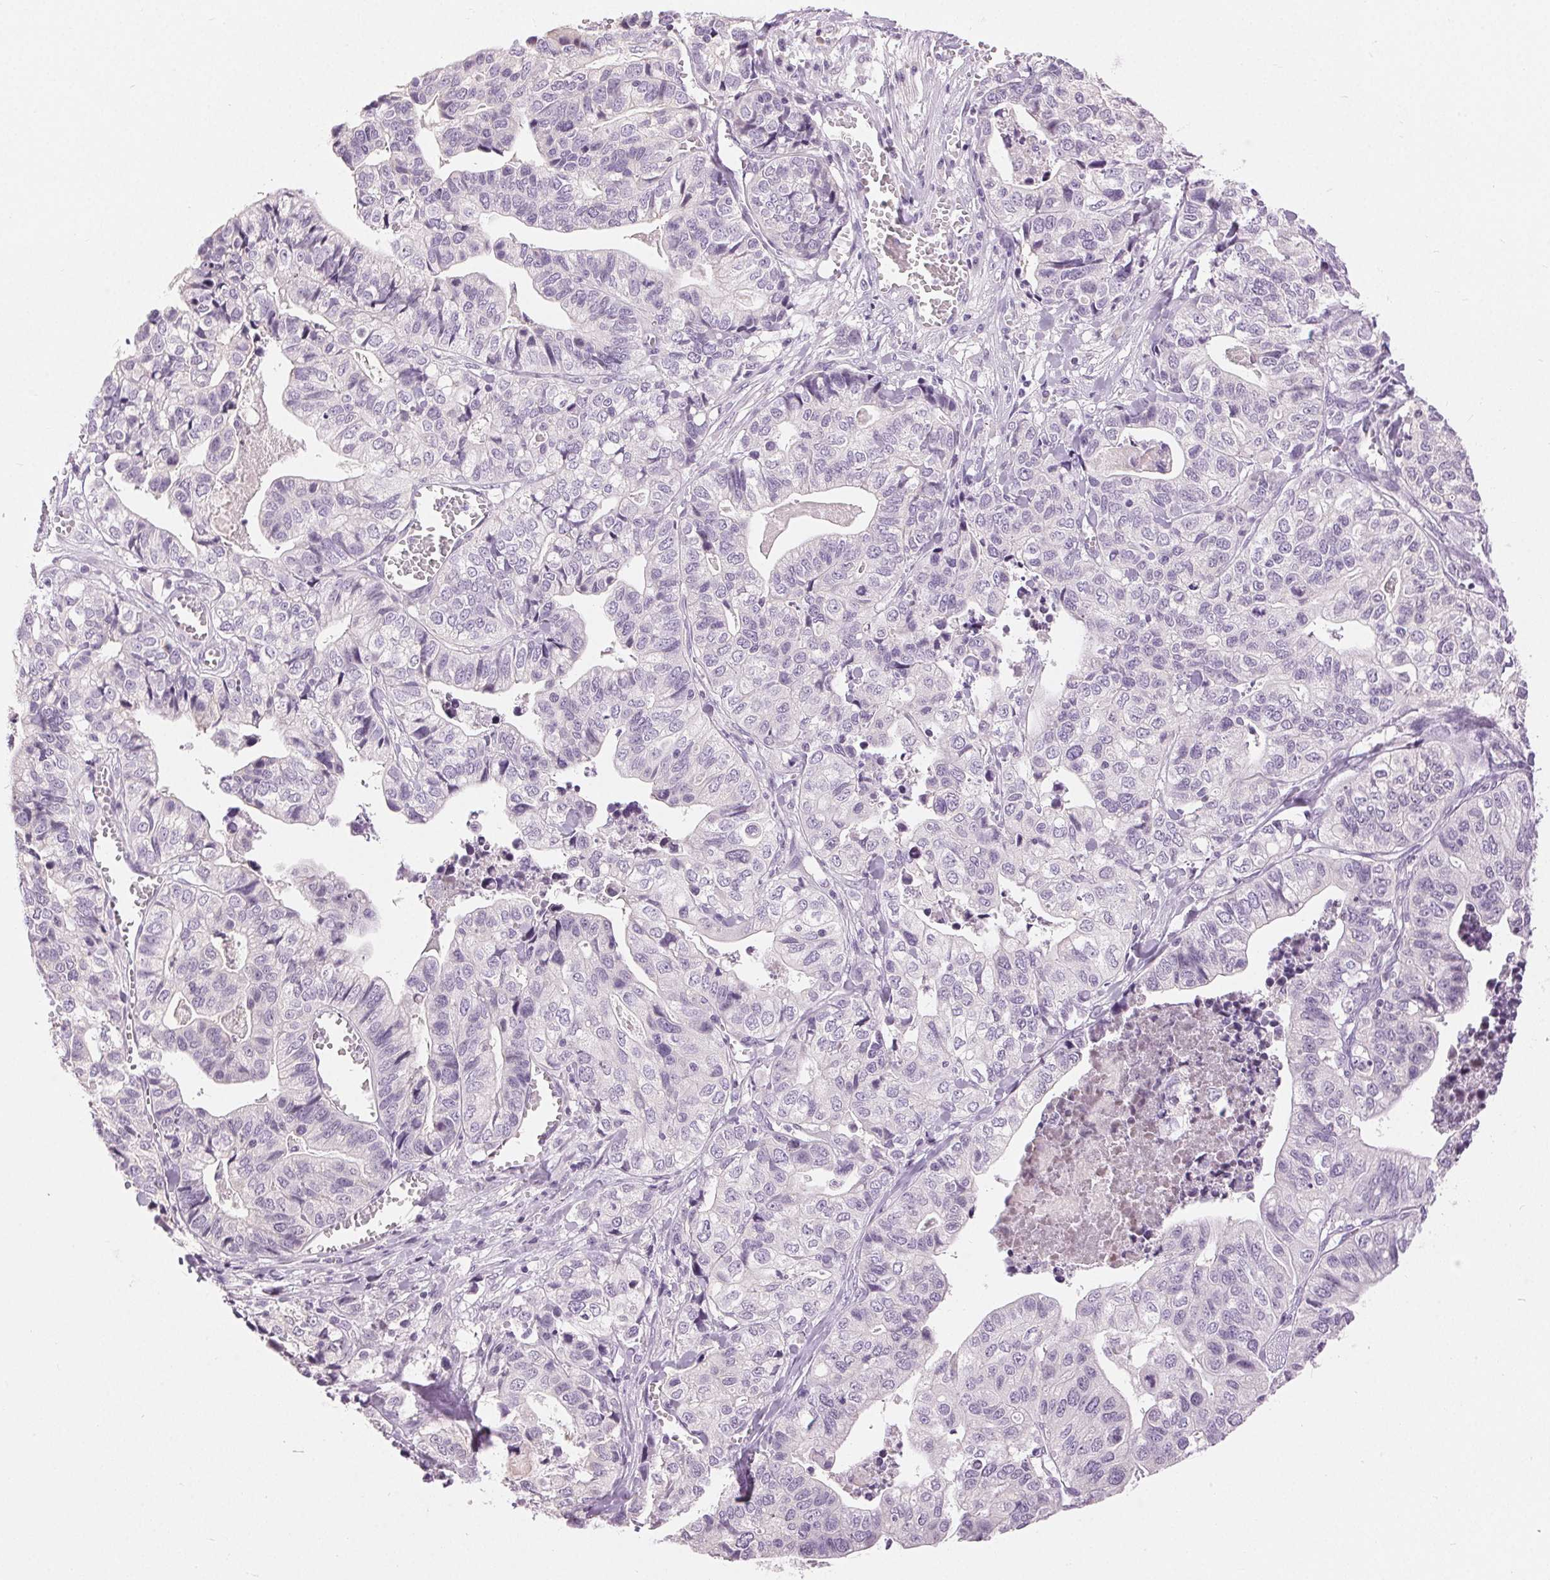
{"staining": {"intensity": "negative", "quantity": "none", "location": "none"}, "tissue": "stomach cancer", "cell_type": "Tumor cells", "image_type": "cancer", "snomed": [{"axis": "morphology", "description": "Adenocarcinoma, NOS"}, {"axis": "topography", "description": "Stomach, upper"}], "caption": "DAB immunohistochemical staining of human stomach adenocarcinoma reveals no significant staining in tumor cells.", "gene": "DSG3", "patient": {"sex": "female", "age": 67}}